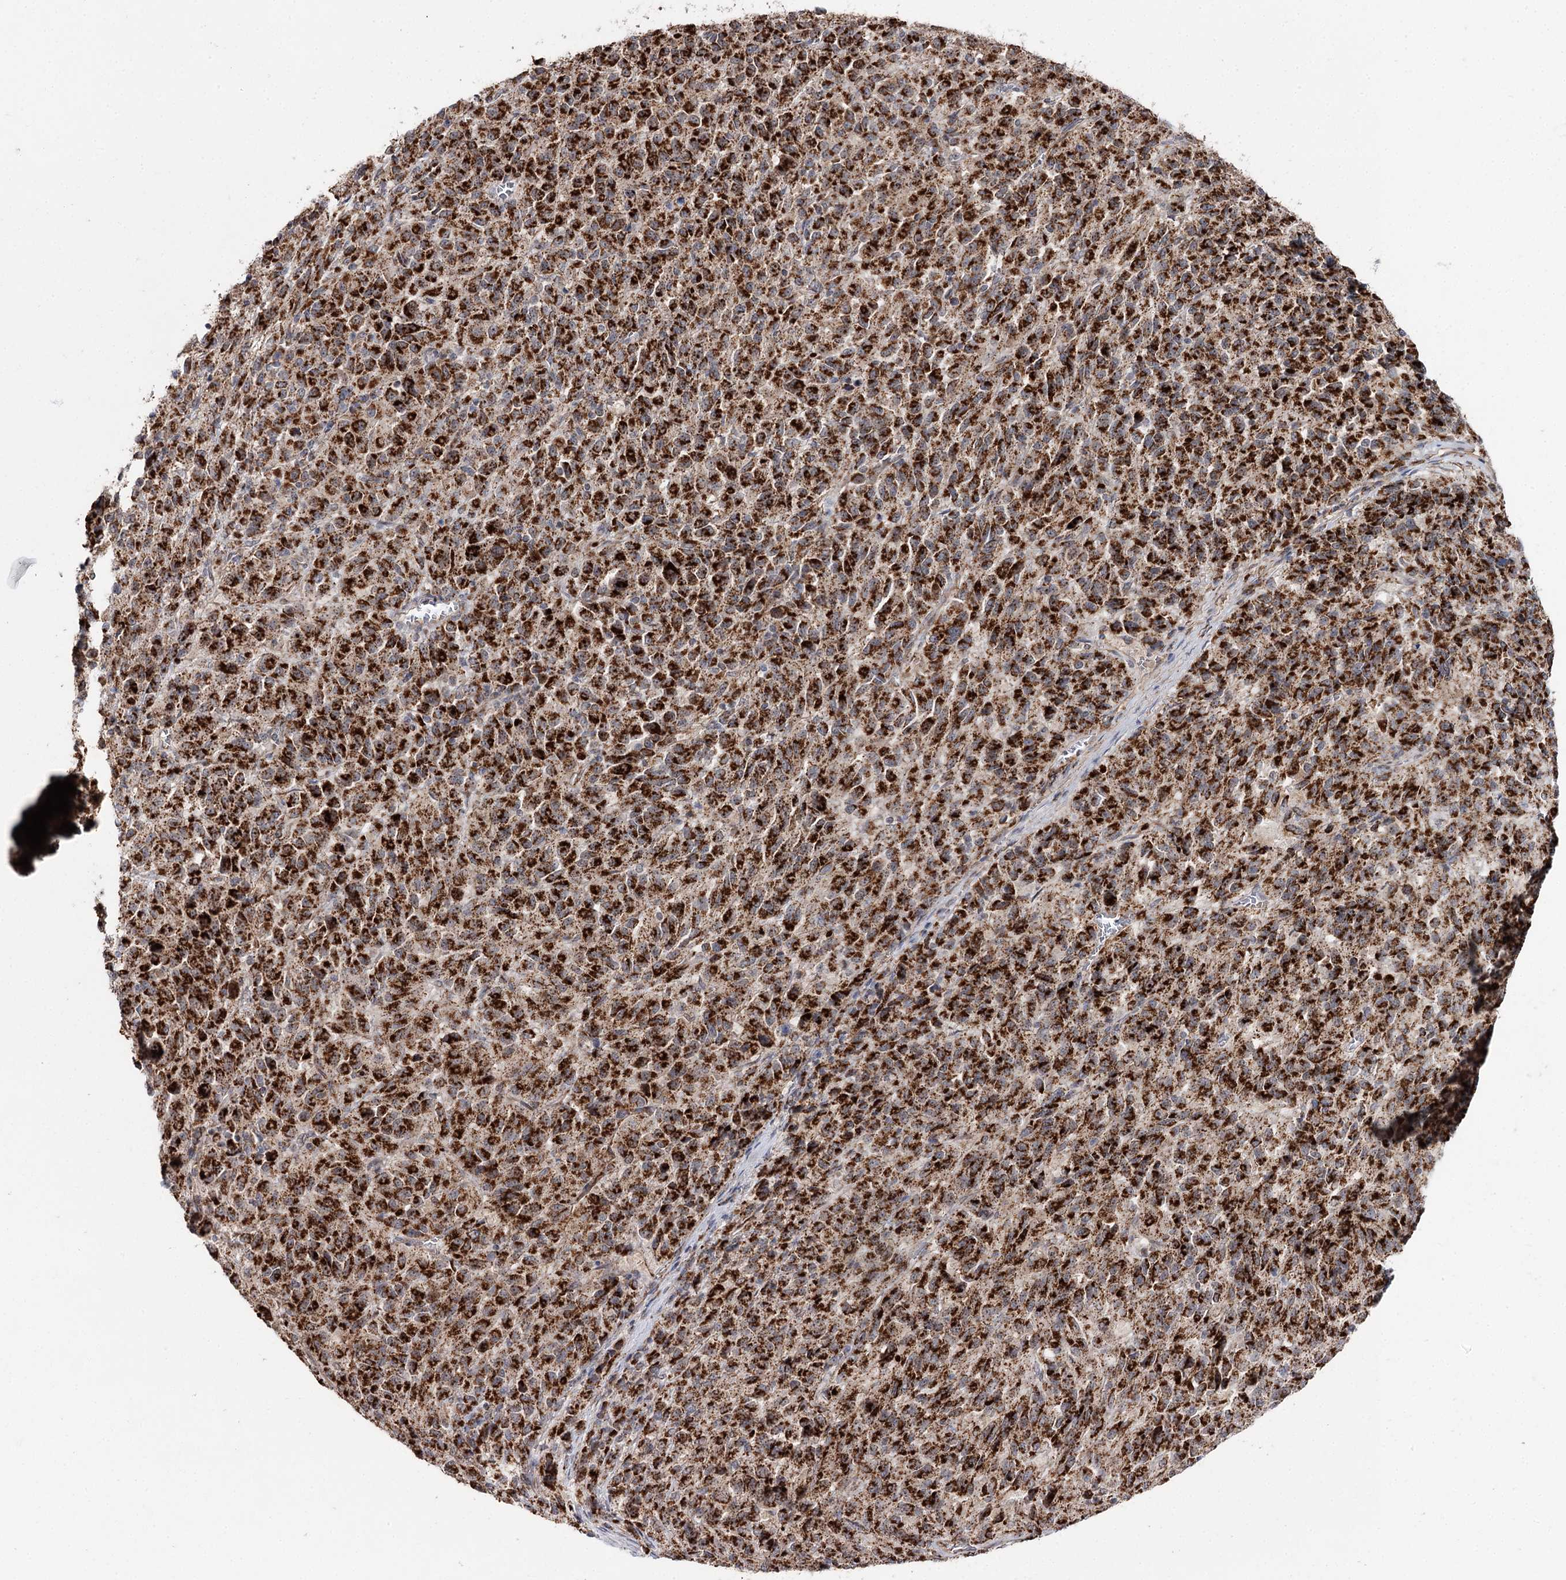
{"staining": {"intensity": "strong", "quantity": ">75%", "location": "cytoplasmic/membranous"}, "tissue": "melanoma", "cell_type": "Tumor cells", "image_type": "cancer", "snomed": [{"axis": "morphology", "description": "Malignant melanoma, Metastatic site"}, {"axis": "topography", "description": "Lung"}], "caption": "This is a photomicrograph of IHC staining of malignant melanoma (metastatic site), which shows strong expression in the cytoplasmic/membranous of tumor cells.", "gene": "CBR4", "patient": {"sex": "male", "age": 64}}